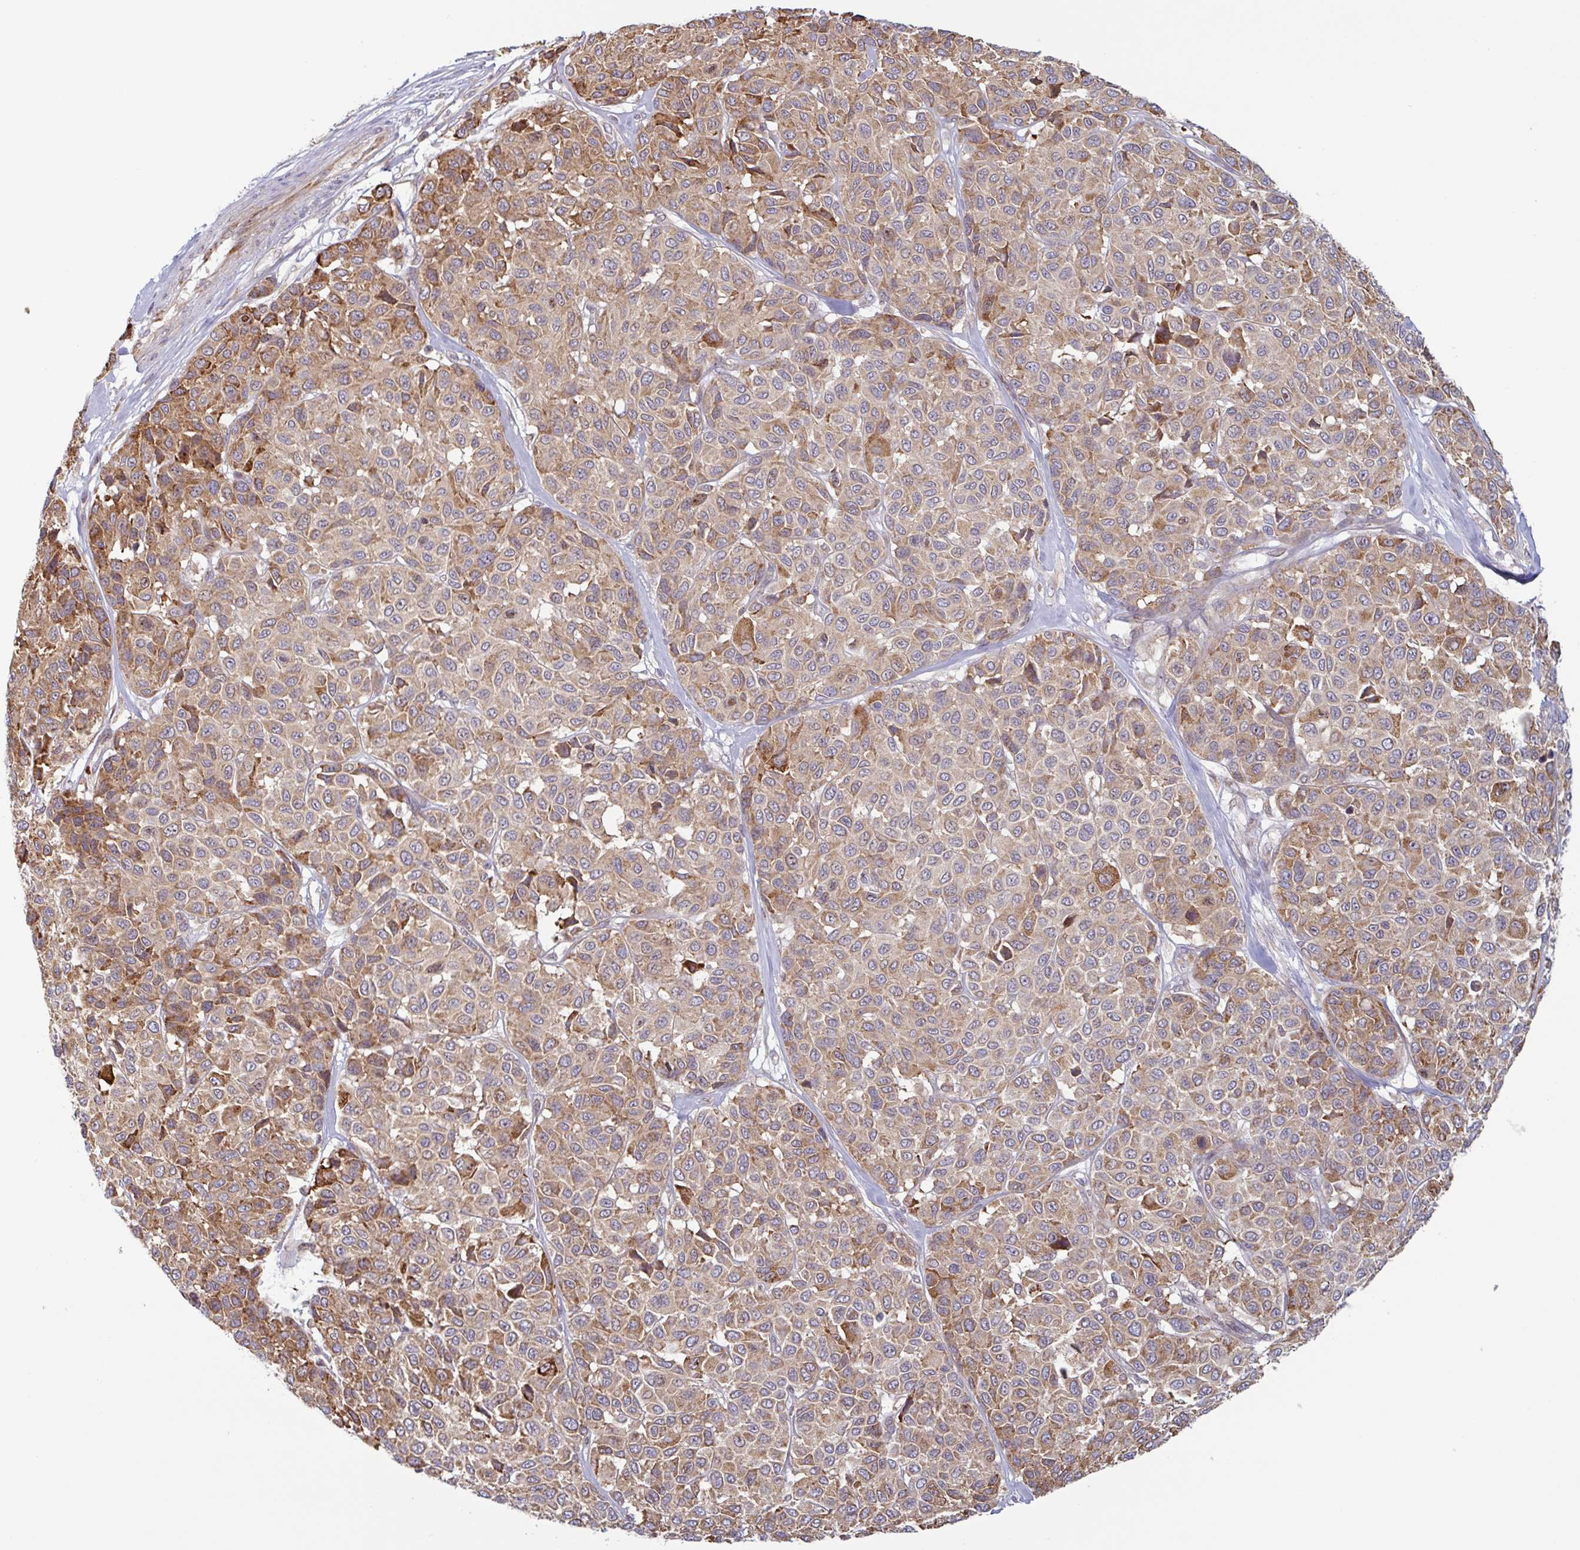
{"staining": {"intensity": "strong", "quantity": ">75%", "location": "cytoplasmic/membranous"}, "tissue": "melanoma", "cell_type": "Tumor cells", "image_type": "cancer", "snomed": [{"axis": "morphology", "description": "Malignant melanoma, NOS"}, {"axis": "topography", "description": "Skin"}], "caption": "Melanoma tissue demonstrates strong cytoplasmic/membranous staining in about >75% of tumor cells", "gene": "RIT1", "patient": {"sex": "female", "age": 66}}